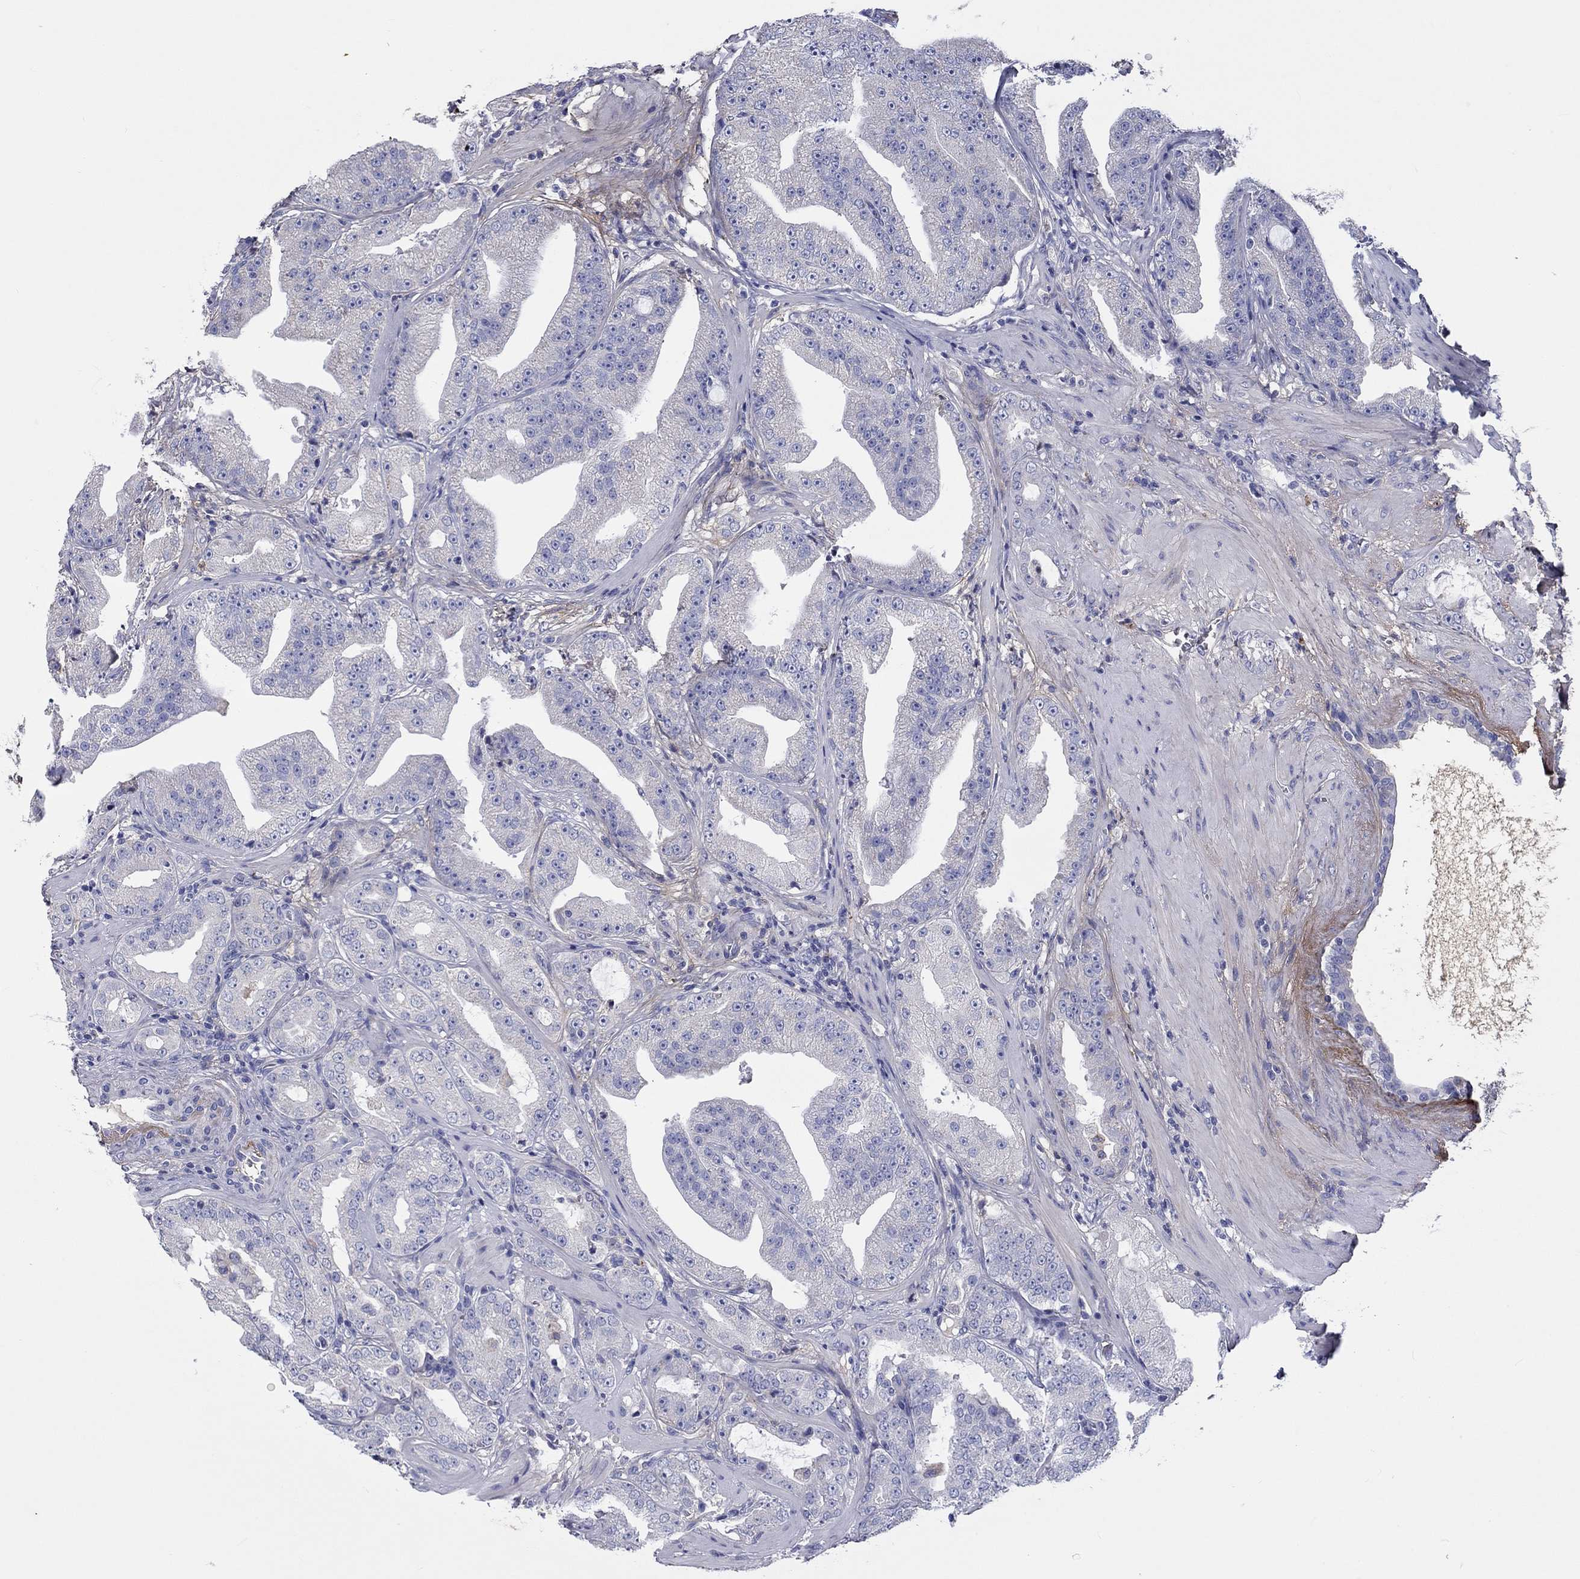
{"staining": {"intensity": "negative", "quantity": "none", "location": "none"}, "tissue": "prostate cancer", "cell_type": "Tumor cells", "image_type": "cancer", "snomed": [{"axis": "morphology", "description": "Adenocarcinoma, Low grade"}, {"axis": "topography", "description": "Prostate"}], "caption": "Histopathology image shows no protein staining in tumor cells of prostate cancer (adenocarcinoma (low-grade)) tissue. Brightfield microscopy of immunohistochemistry (IHC) stained with DAB (3,3'-diaminobenzidine) (brown) and hematoxylin (blue), captured at high magnification.", "gene": "TGFBI", "patient": {"sex": "male", "age": 62}}